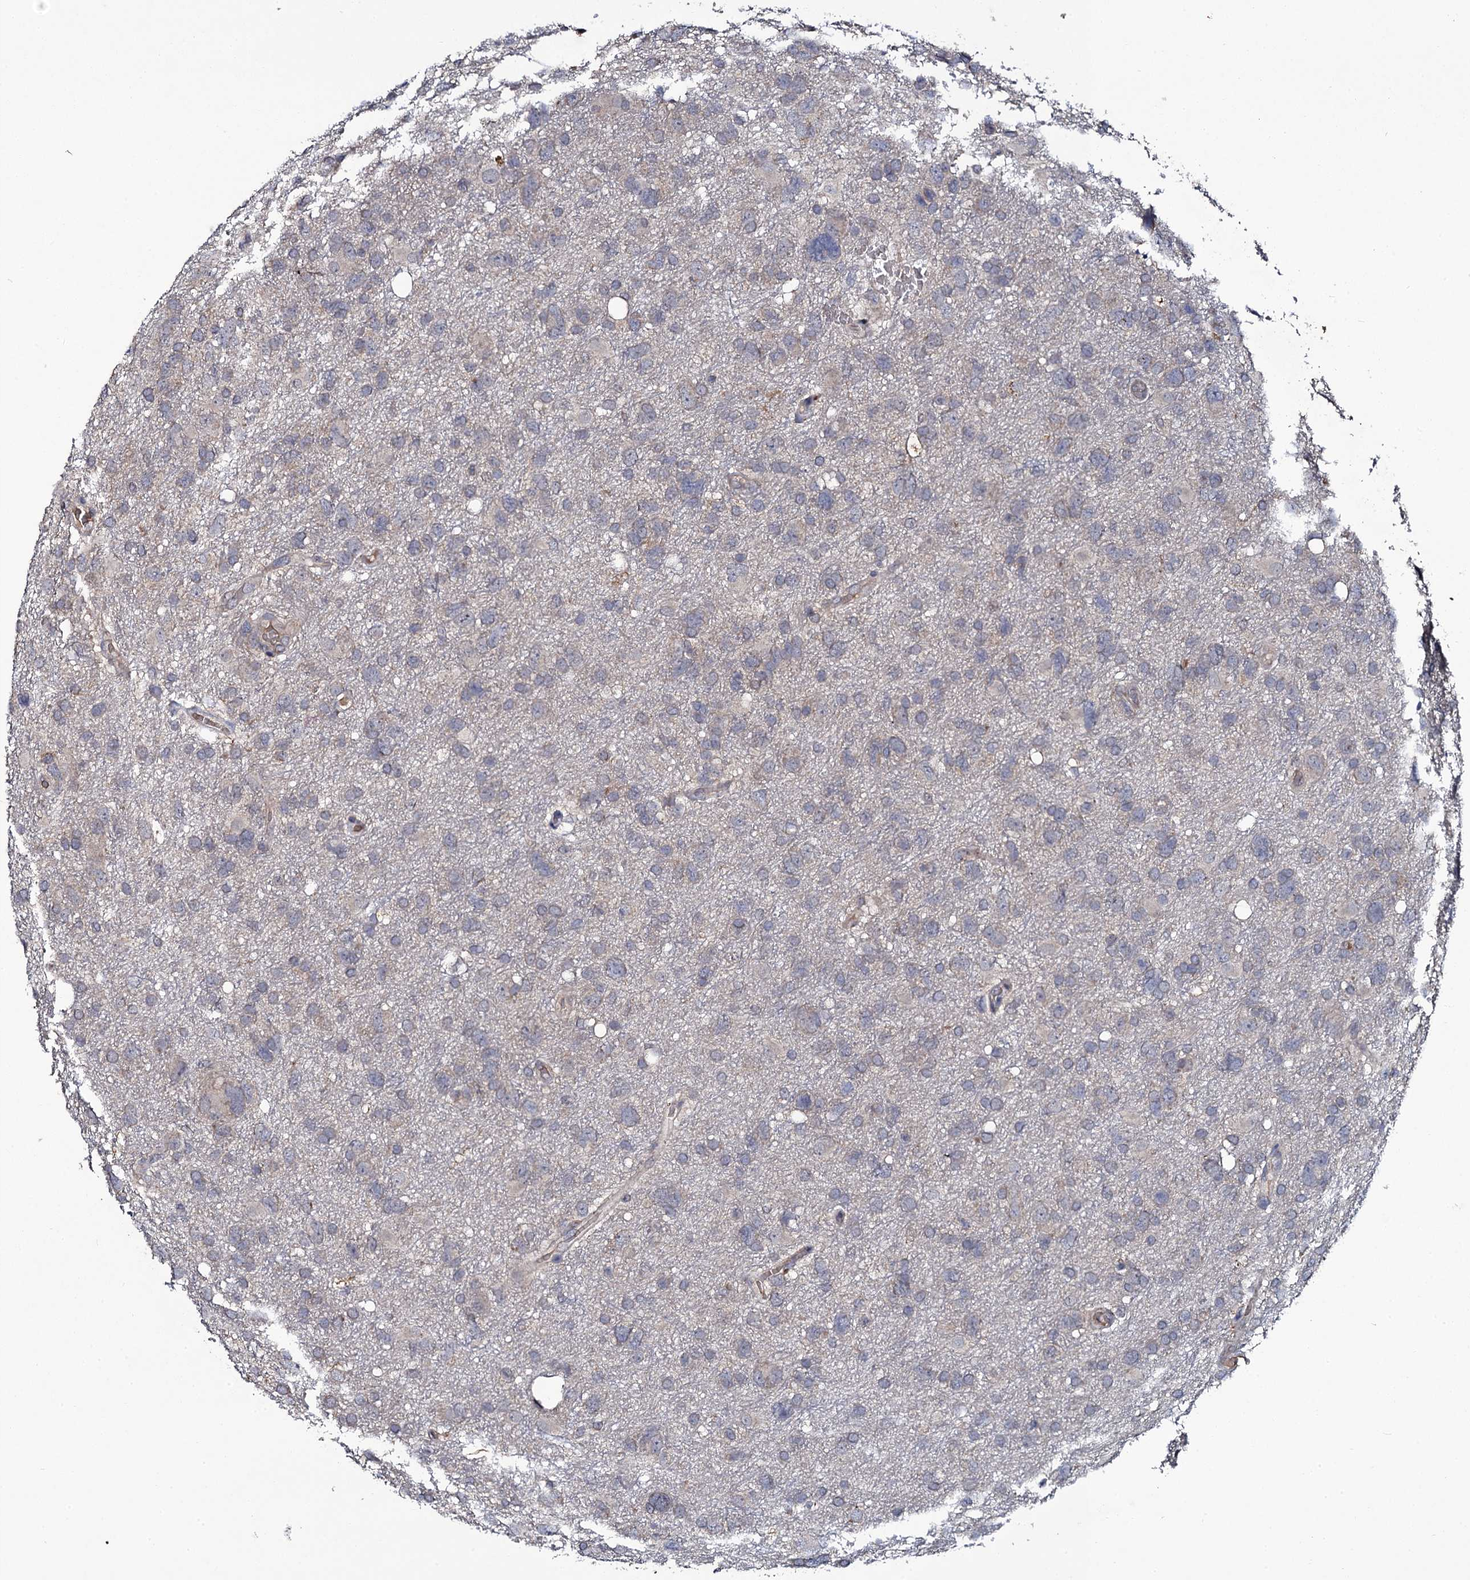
{"staining": {"intensity": "negative", "quantity": "none", "location": "none"}, "tissue": "glioma", "cell_type": "Tumor cells", "image_type": "cancer", "snomed": [{"axis": "morphology", "description": "Glioma, malignant, High grade"}, {"axis": "topography", "description": "Brain"}], "caption": "This is a image of IHC staining of malignant glioma (high-grade), which shows no staining in tumor cells. (Brightfield microscopy of DAB (3,3'-diaminobenzidine) IHC at high magnification).", "gene": "LRRC28", "patient": {"sex": "male", "age": 61}}